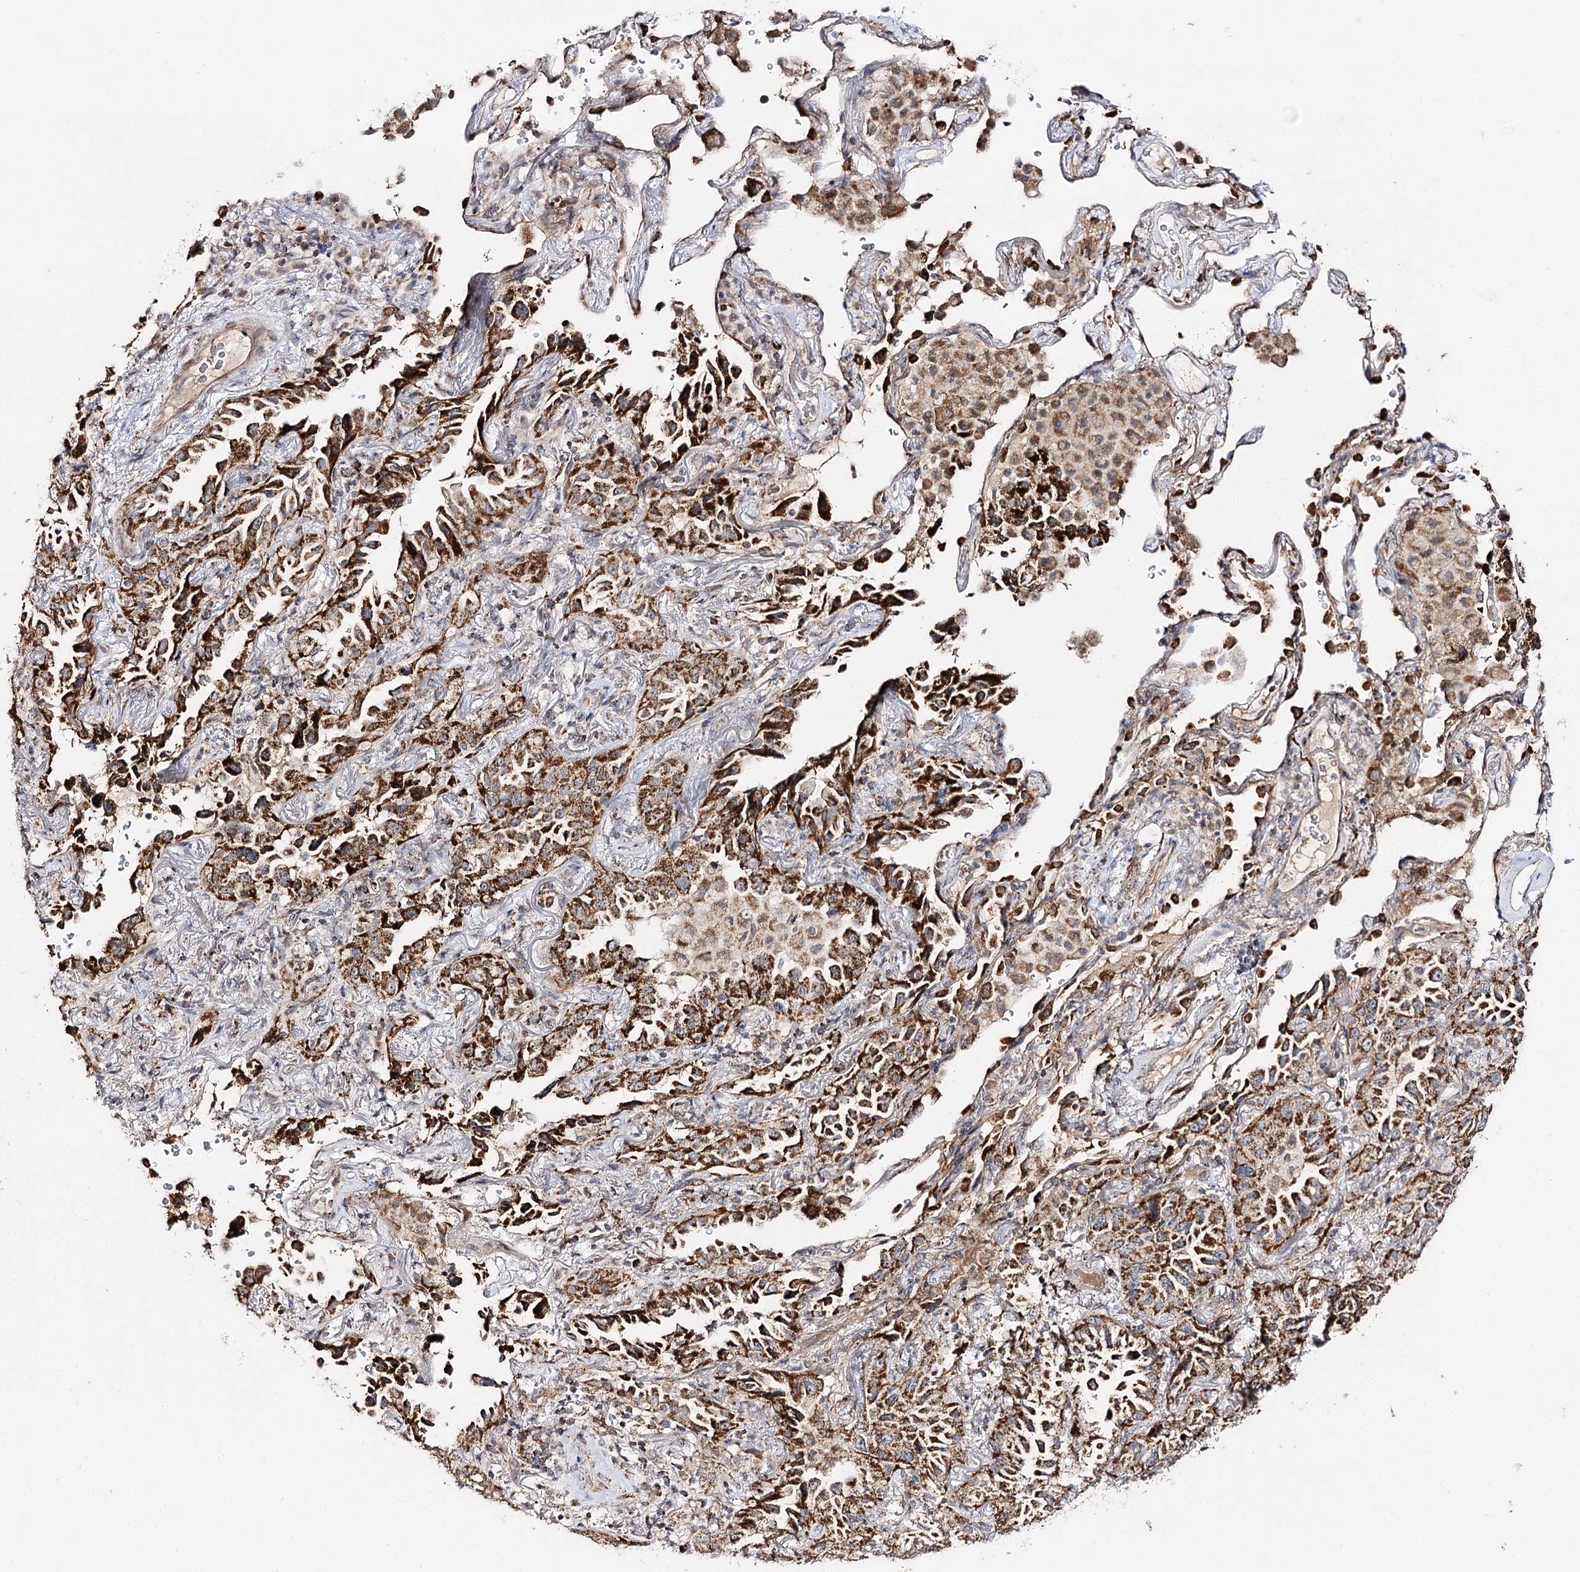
{"staining": {"intensity": "strong", "quantity": ">75%", "location": "cytoplasmic/membranous"}, "tissue": "lung cancer", "cell_type": "Tumor cells", "image_type": "cancer", "snomed": [{"axis": "morphology", "description": "Adenocarcinoma, NOS"}, {"axis": "topography", "description": "Lung"}], "caption": "This image exhibits immunohistochemistry staining of lung cancer (adenocarcinoma), with high strong cytoplasmic/membranous staining in approximately >75% of tumor cells.", "gene": "CBR4", "patient": {"sex": "female", "age": 69}}